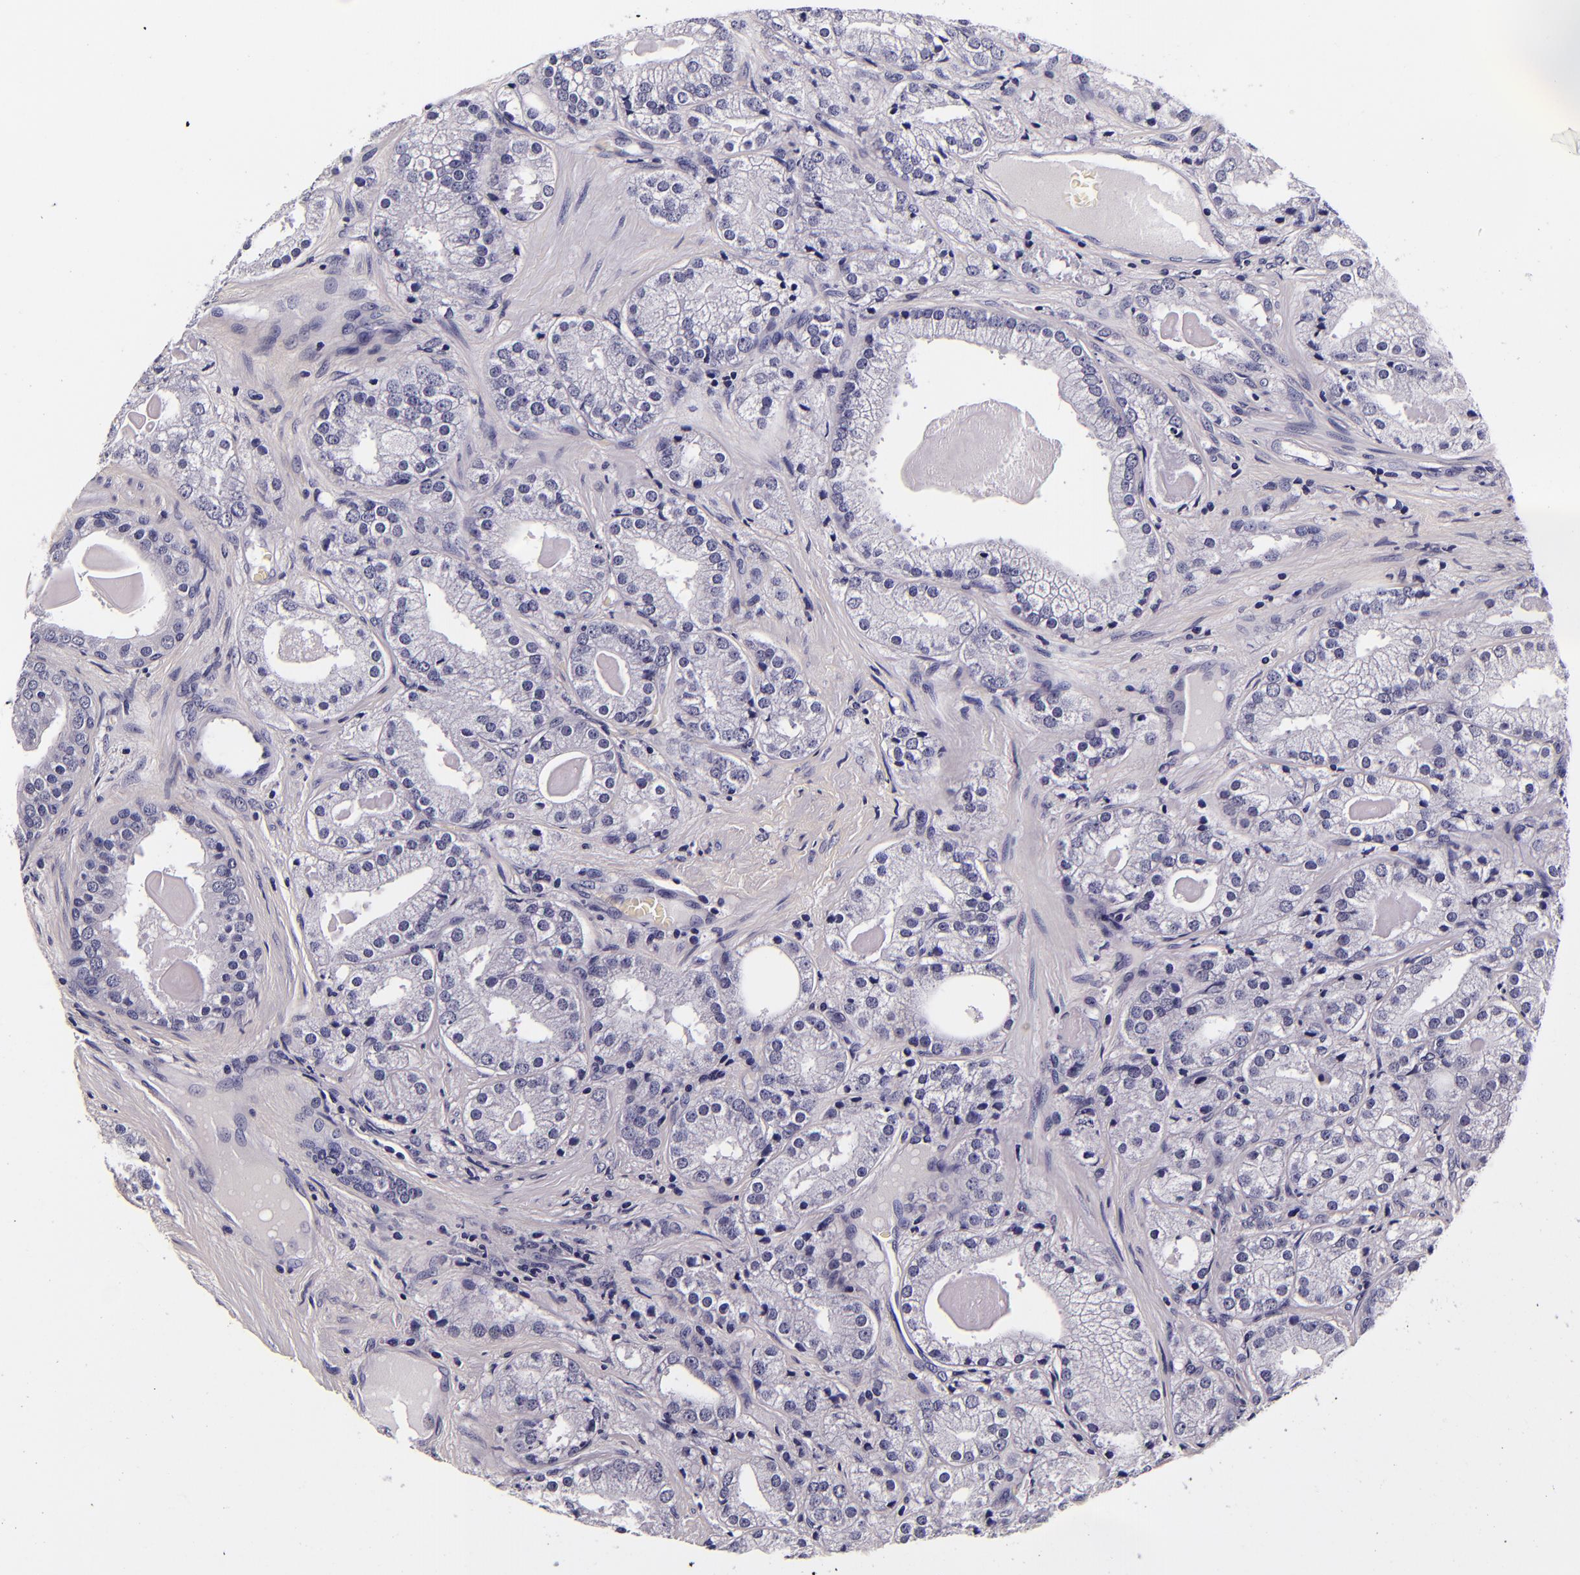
{"staining": {"intensity": "negative", "quantity": "none", "location": "none"}, "tissue": "prostate cancer", "cell_type": "Tumor cells", "image_type": "cancer", "snomed": [{"axis": "morphology", "description": "Adenocarcinoma, Low grade"}, {"axis": "topography", "description": "Prostate"}], "caption": "This is an immunohistochemistry micrograph of prostate adenocarcinoma (low-grade). There is no expression in tumor cells.", "gene": "FBN1", "patient": {"sex": "male", "age": 69}}